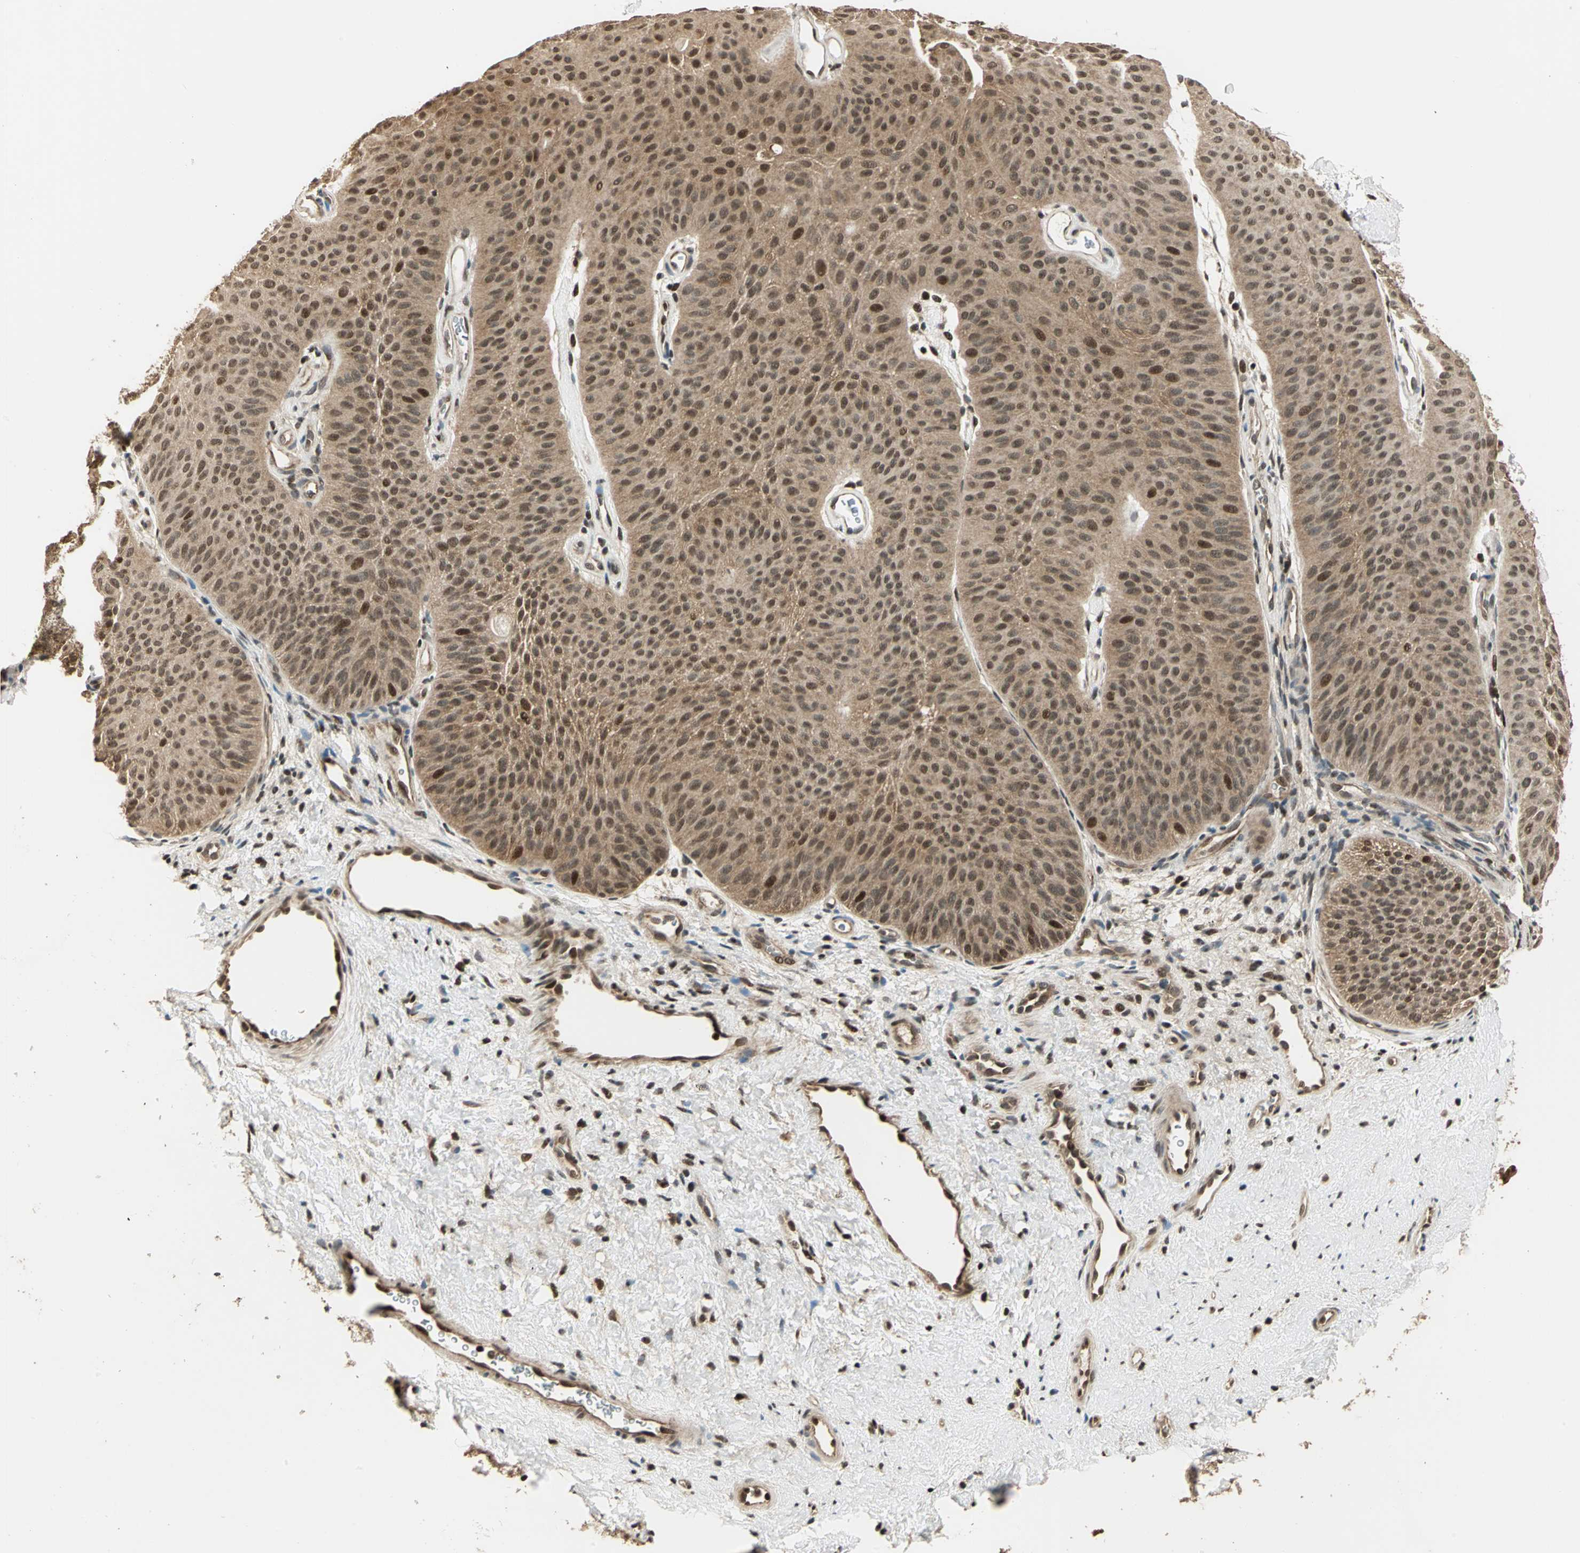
{"staining": {"intensity": "moderate", "quantity": ">75%", "location": "cytoplasmic/membranous,nuclear"}, "tissue": "urothelial cancer", "cell_type": "Tumor cells", "image_type": "cancer", "snomed": [{"axis": "morphology", "description": "Urothelial carcinoma, Low grade"}, {"axis": "topography", "description": "Urinary bladder"}], "caption": "Moderate cytoplasmic/membranous and nuclear expression for a protein is present in about >75% of tumor cells of urothelial cancer using immunohistochemistry (IHC).", "gene": "PSMC3", "patient": {"sex": "female", "age": 60}}